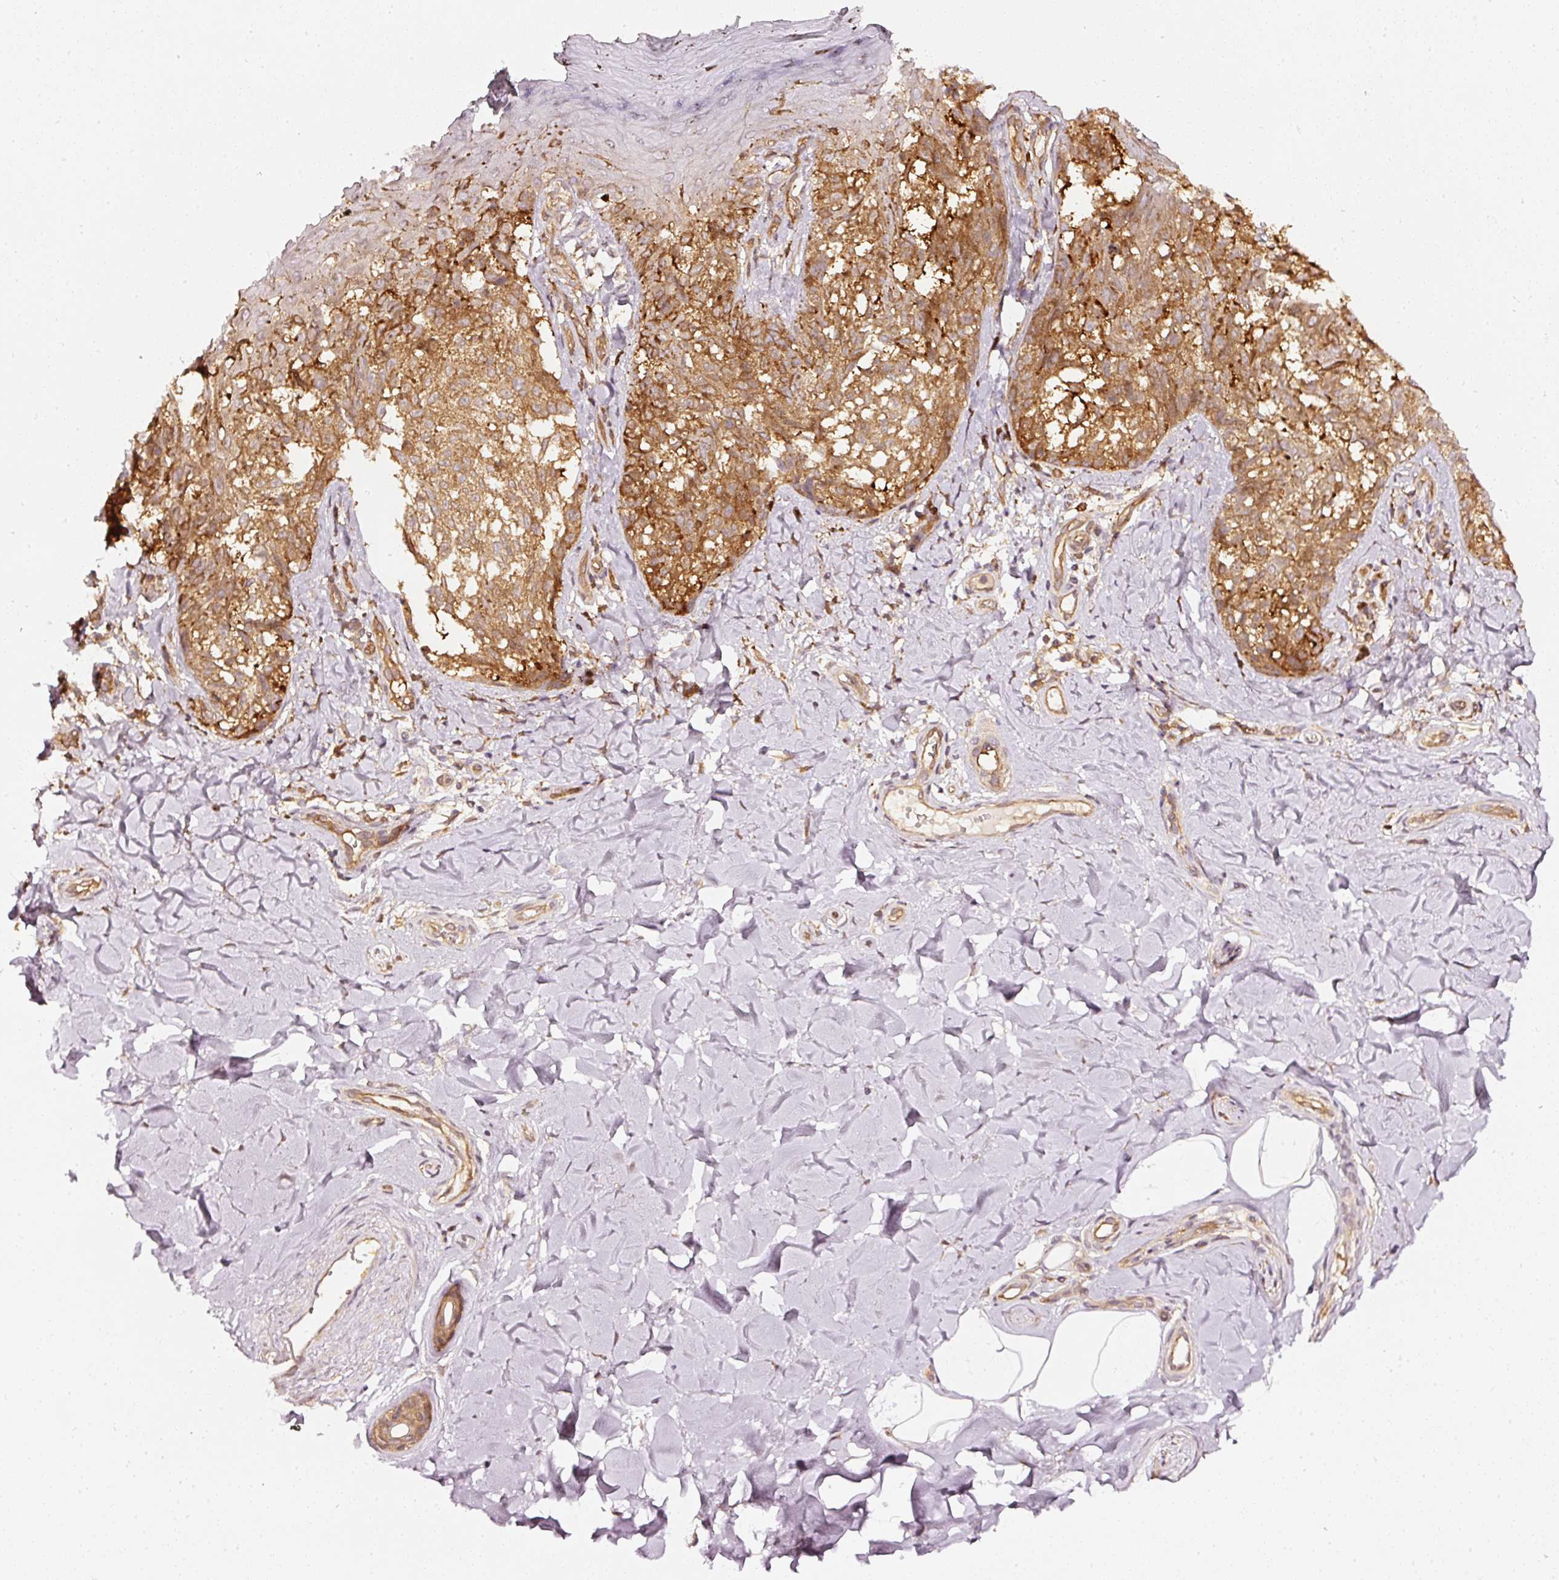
{"staining": {"intensity": "strong", "quantity": ">75%", "location": "cytoplasmic/membranous"}, "tissue": "melanoma", "cell_type": "Tumor cells", "image_type": "cancer", "snomed": [{"axis": "morphology", "description": "Malignant melanoma, NOS"}, {"axis": "topography", "description": "Skin"}], "caption": "A histopathology image of human malignant melanoma stained for a protein reveals strong cytoplasmic/membranous brown staining in tumor cells. (DAB (3,3'-diaminobenzidine) IHC with brightfield microscopy, high magnification).", "gene": "ASMTL", "patient": {"sex": "female", "age": 65}}